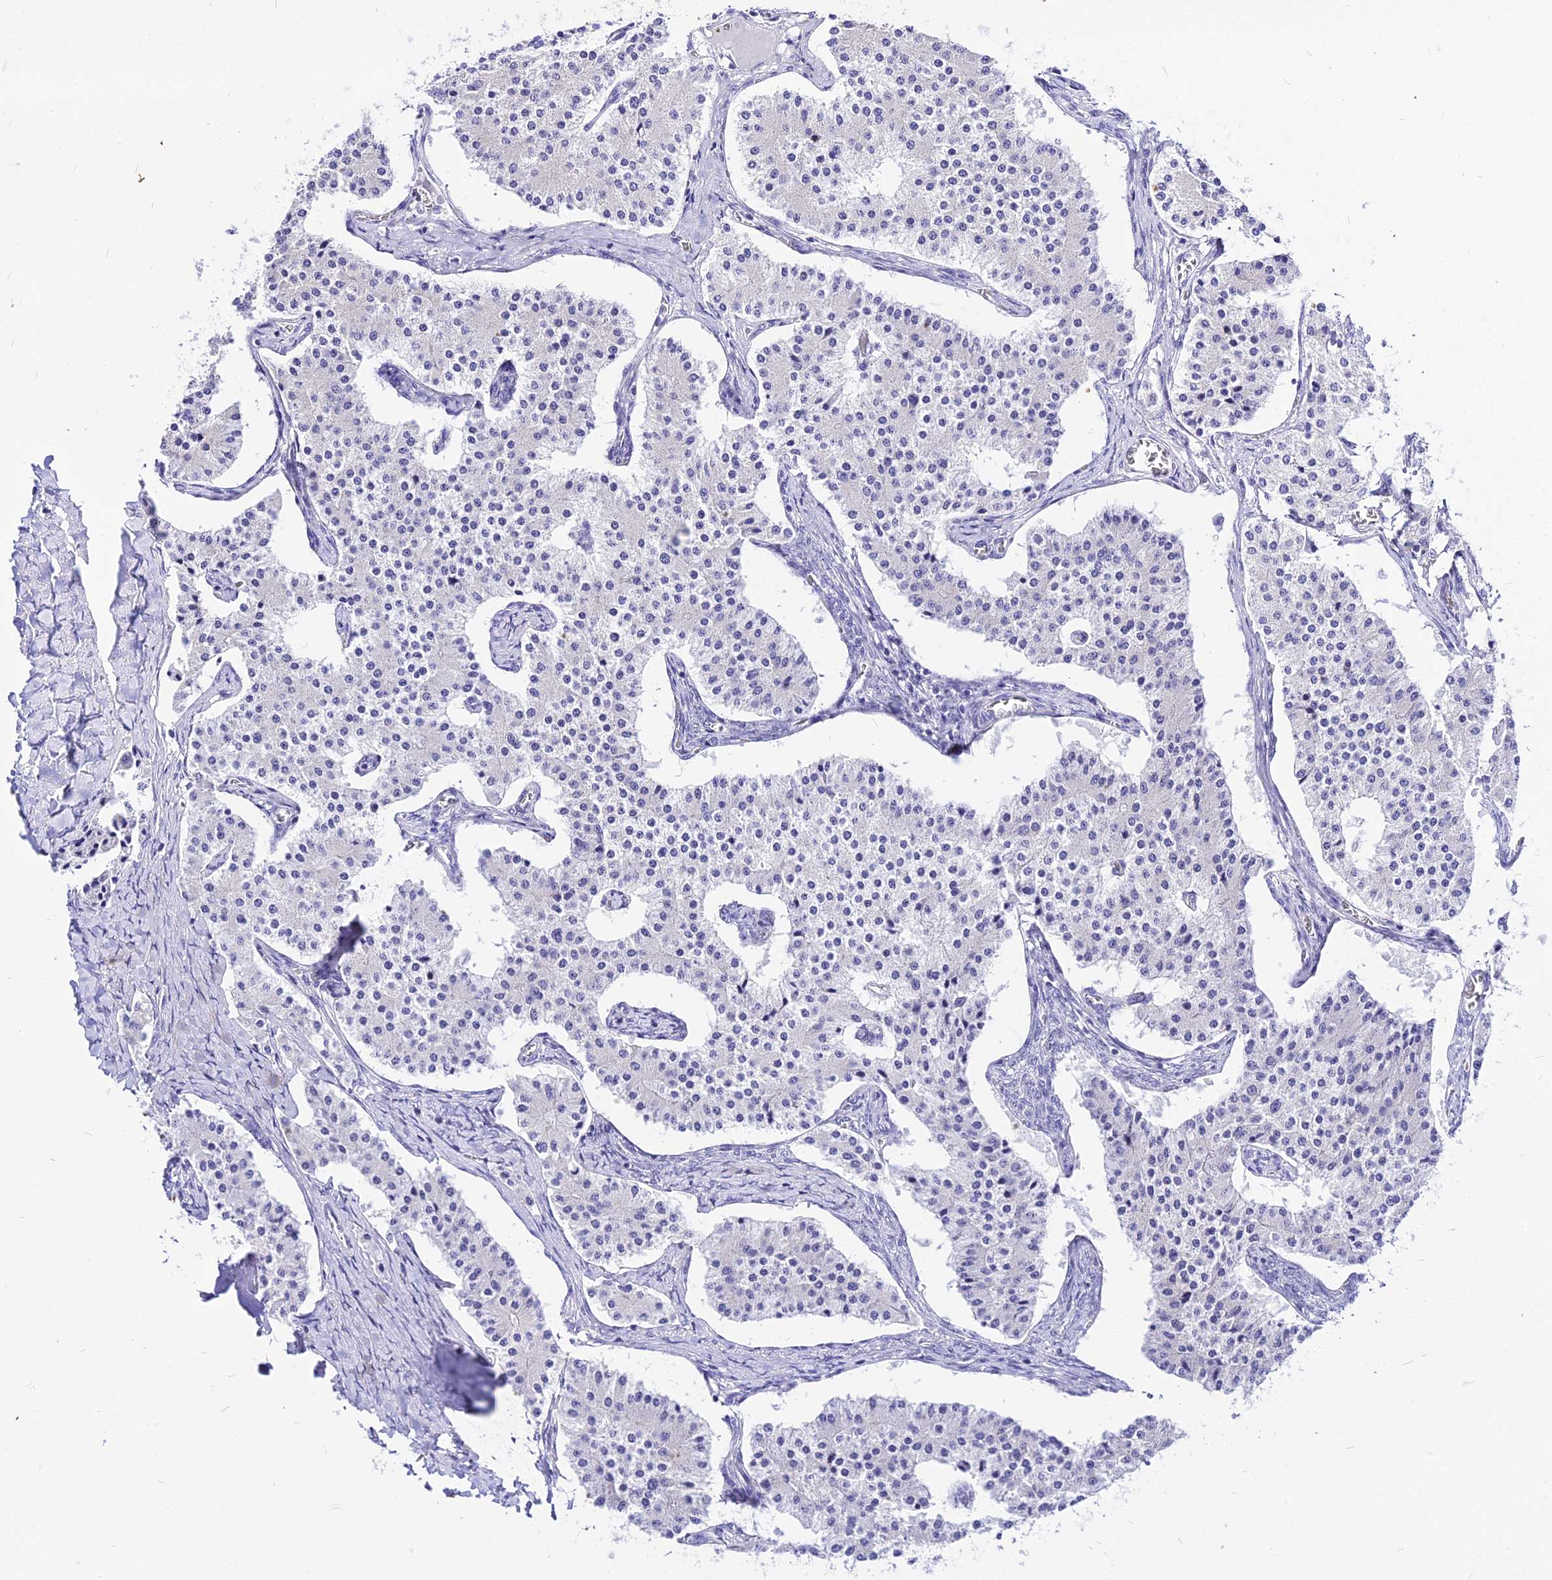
{"staining": {"intensity": "negative", "quantity": "none", "location": "none"}, "tissue": "carcinoid", "cell_type": "Tumor cells", "image_type": "cancer", "snomed": [{"axis": "morphology", "description": "Carcinoid, malignant, NOS"}, {"axis": "topography", "description": "Colon"}], "caption": "A micrograph of malignant carcinoid stained for a protein displays no brown staining in tumor cells.", "gene": "CARD18", "patient": {"sex": "female", "age": 52}}